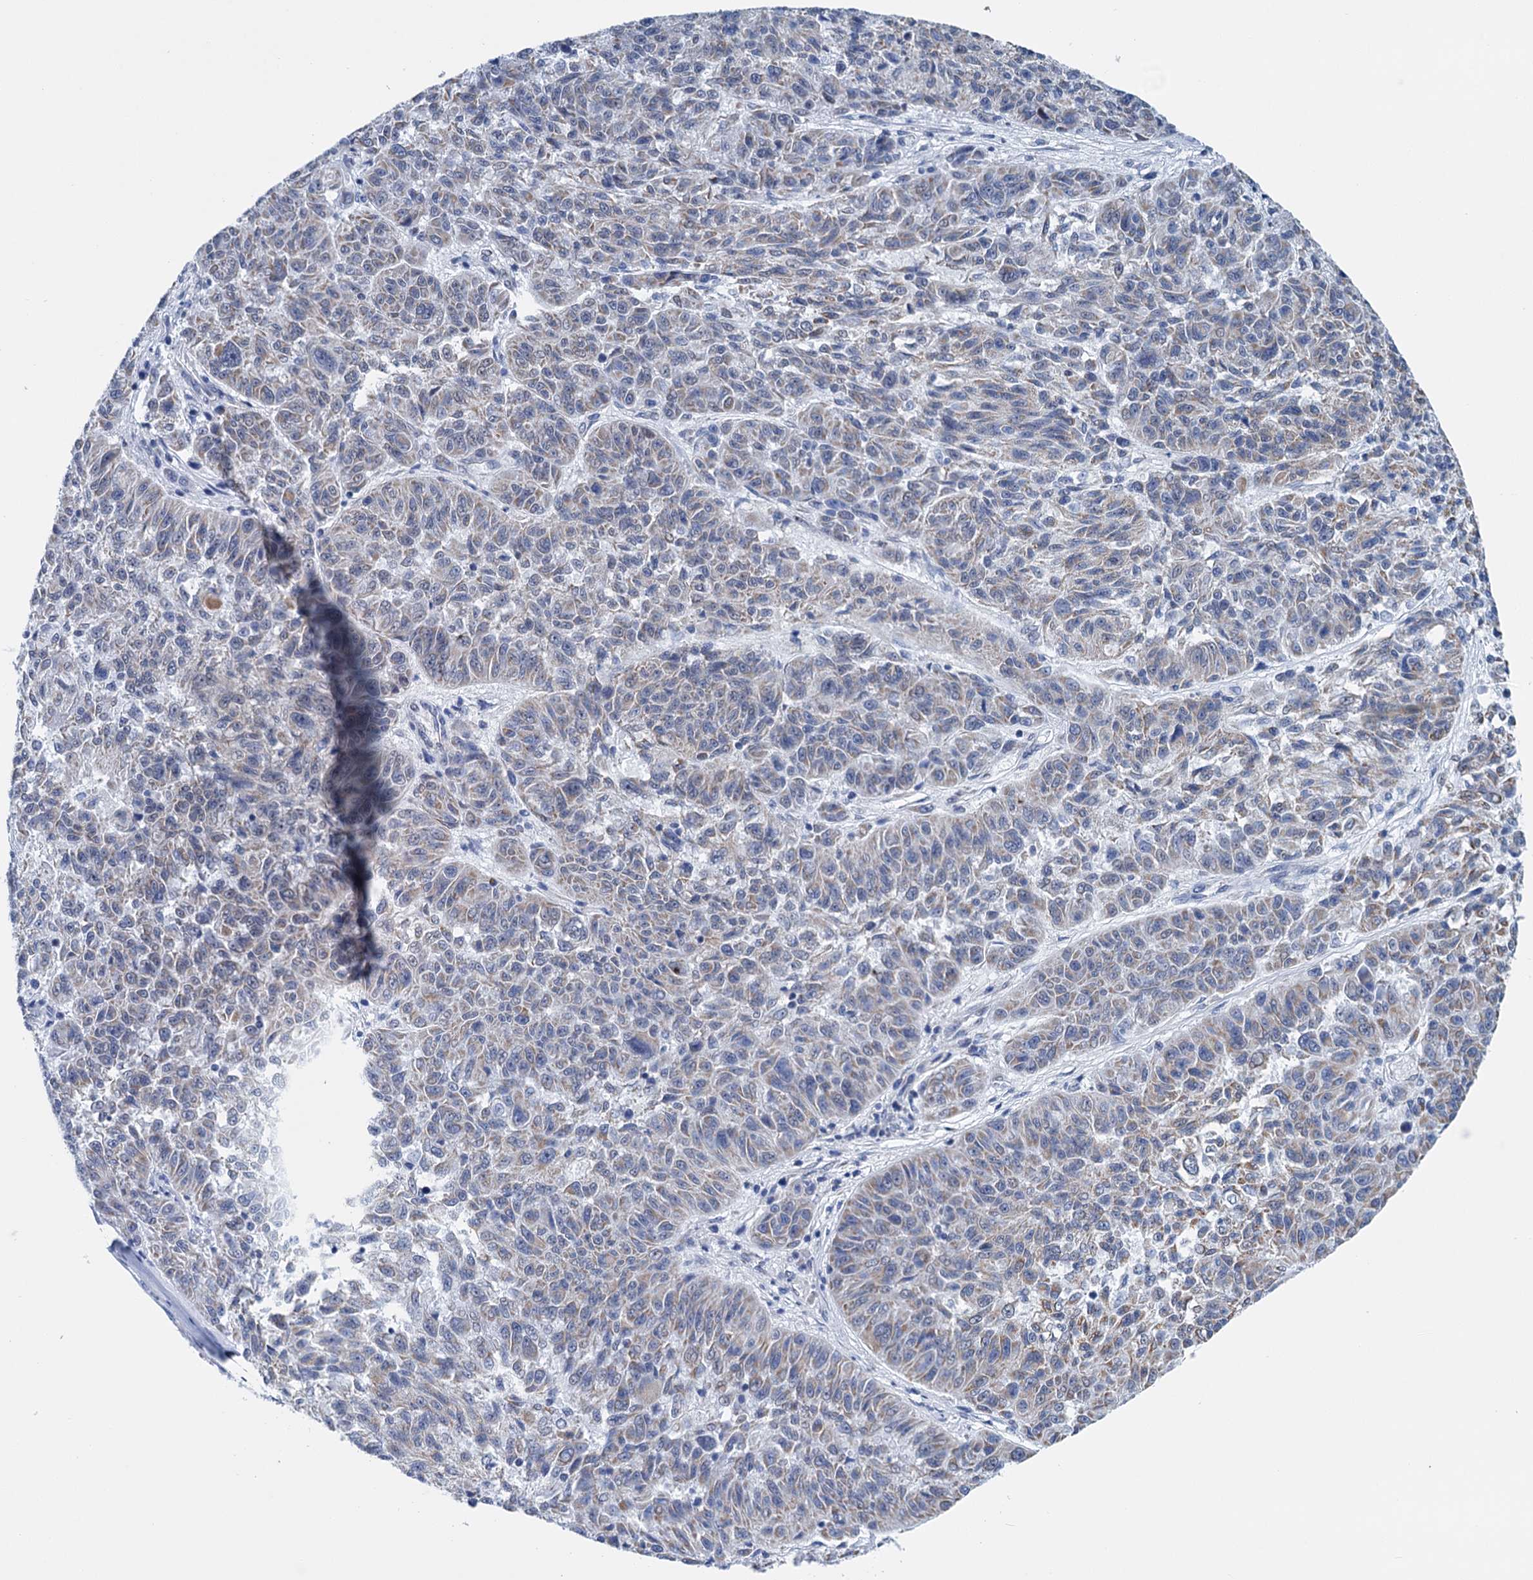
{"staining": {"intensity": "weak", "quantity": "25%-75%", "location": "cytoplasmic/membranous"}, "tissue": "melanoma", "cell_type": "Tumor cells", "image_type": "cancer", "snomed": [{"axis": "morphology", "description": "Malignant melanoma, NOS"}, {"axis": "topography", "description": "Skin"}], "caption": "There is low levels of weak cytoplasmic/membranous staining in tumor cells of malignant melanoma, as demonstrated by immunohistochemical staining (brown color).", "gene": "MORN3", "patient": {"sex": "male", "age": 53}}